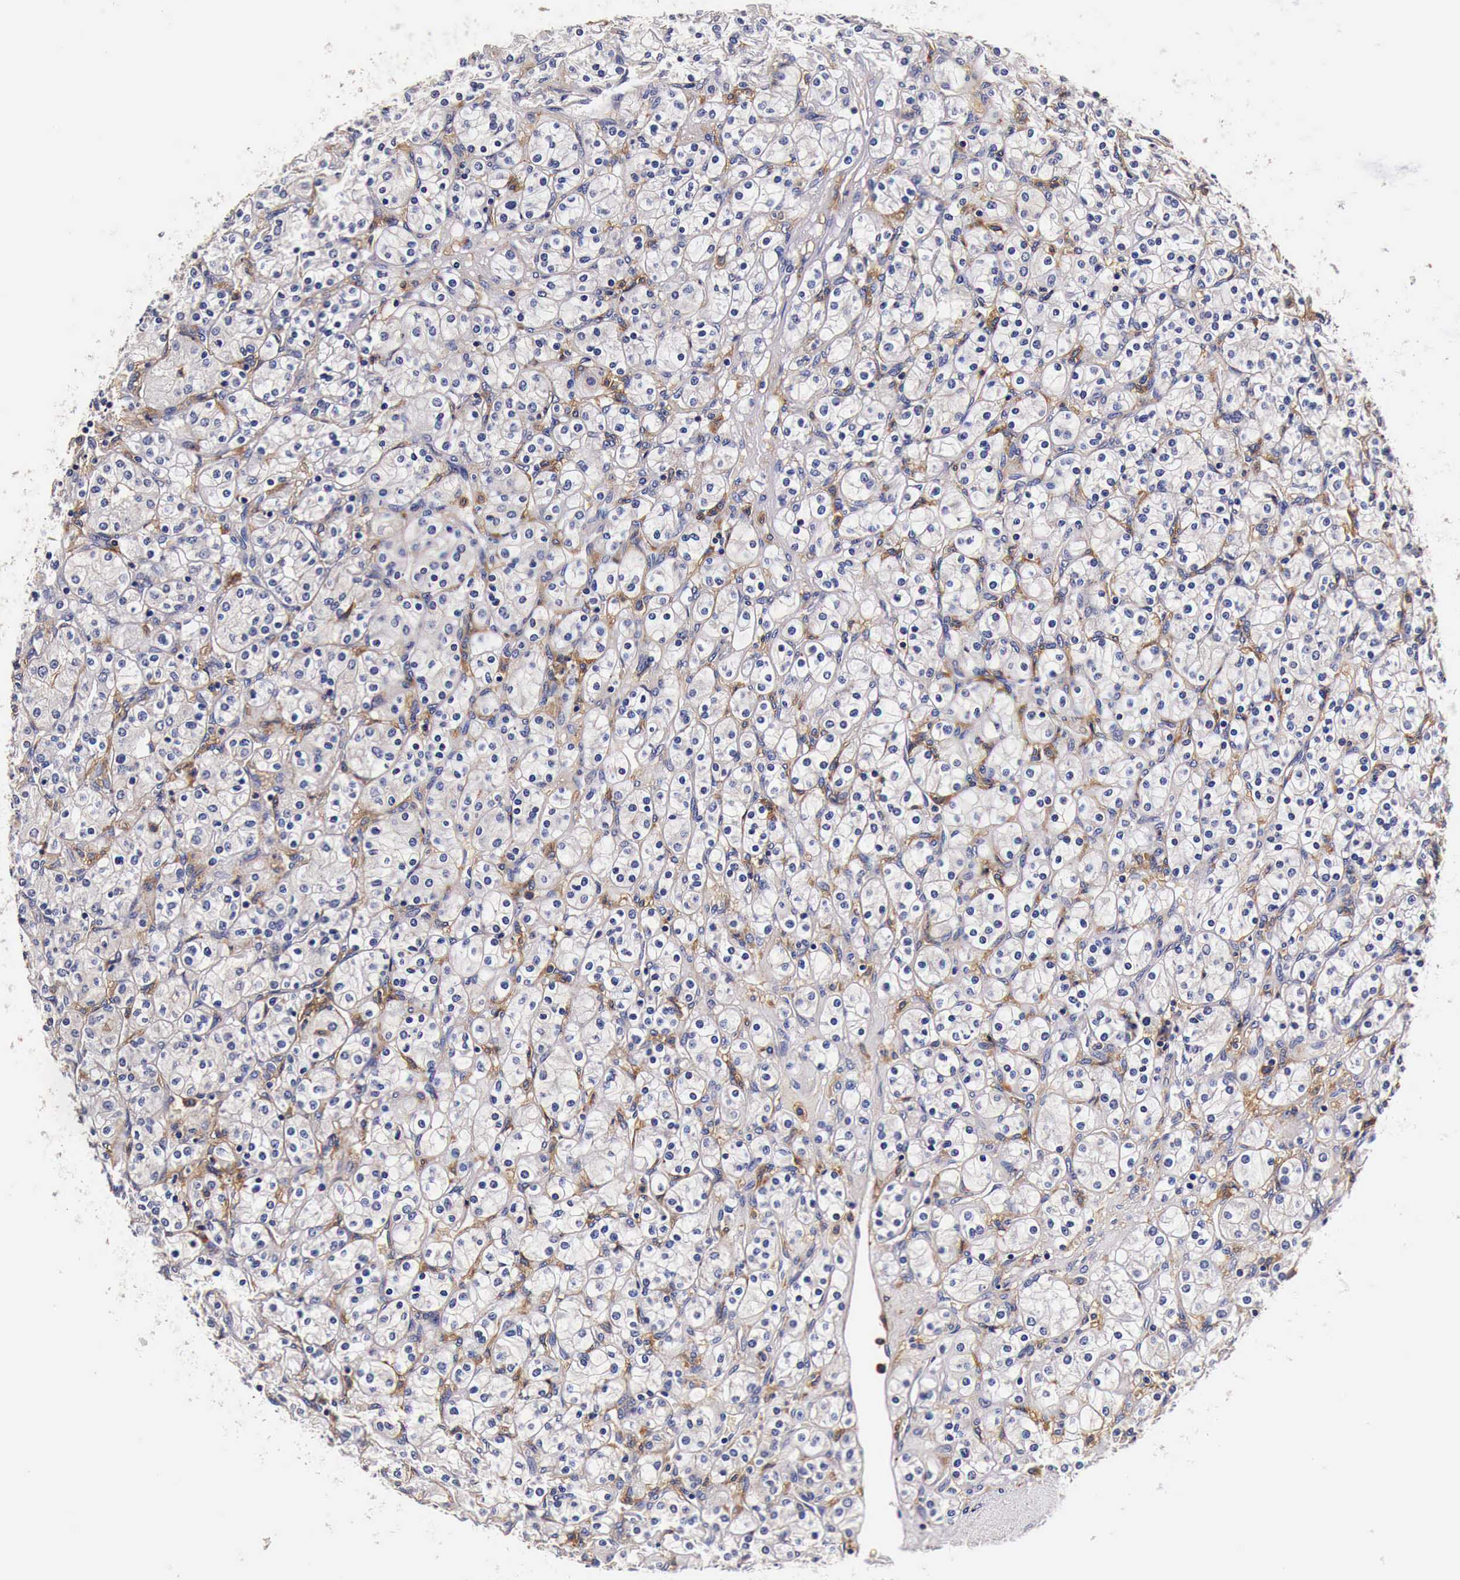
{"staining": {"intensity": "negative", "quantity": "none", "location": "none"}, "tissue": "renal cancer", "cell_type": "Tumor cells", "image_type": "cancer", "snomed": [{"axis": "morphology", "description": "Adenocarcinoma, NOS"}, {"axis": "topography", "description": "Kidney"}], "caption": "Tumor cells show no significant protein staining in renal cancer (adenocarcinoma).", "gene": "RP2", "patient": {"sex": "male", "age": 77}}